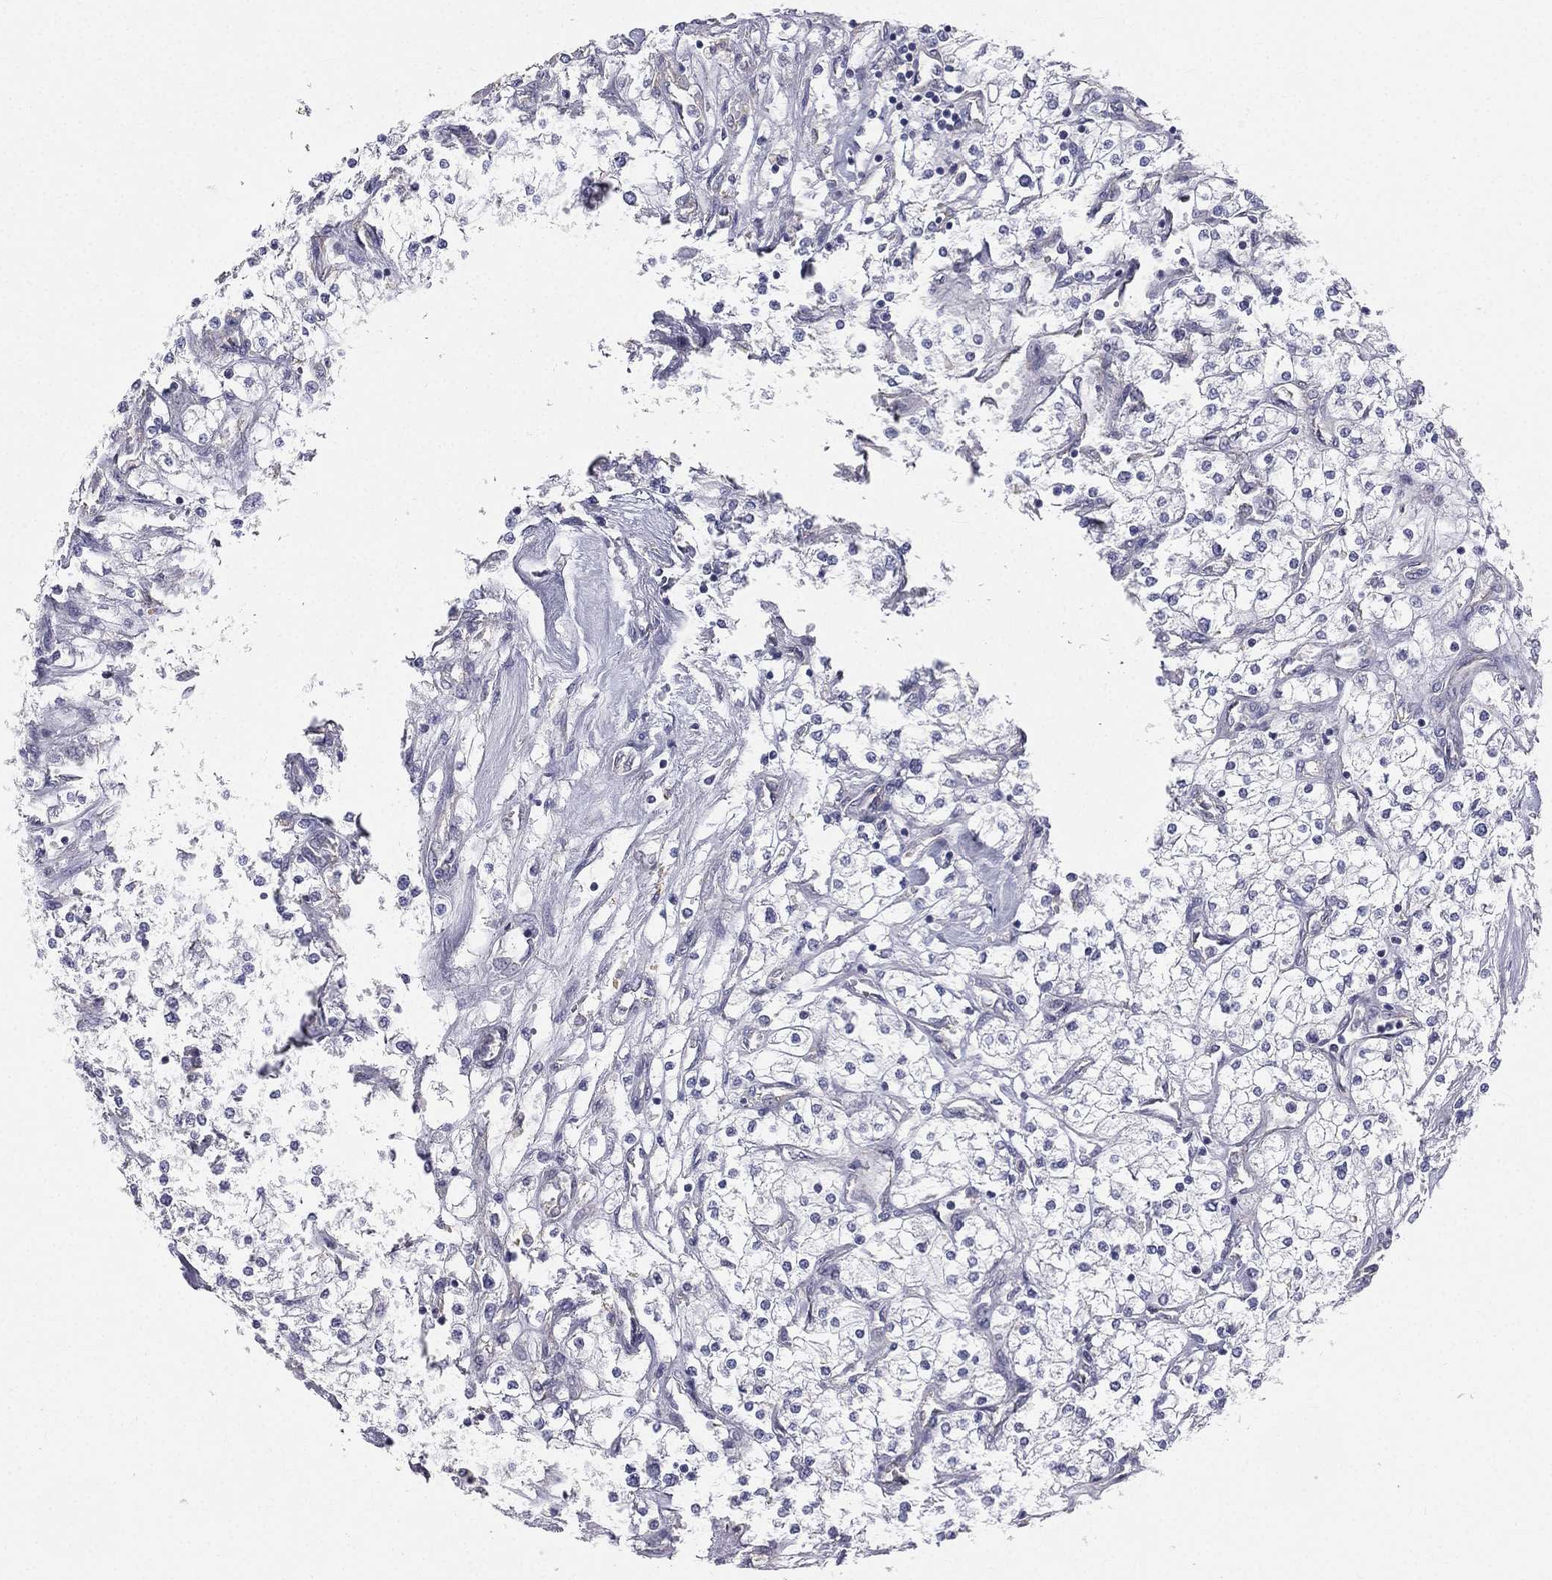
{"staining": {"intensity": "negative", "quantity": "none", "location": "none"}, "tissue": "renal cancer", "cell_type": "Tumor cells", "image_type": "cancer", "snomed": [{"axis": "morphology", "description": "Adenocarcinoma, NOS"}, {"axis": "topography", "description": "Kidney"}], "caption": "Renal cancer (adenocarcinoma) was stained to show a protein in brown. There is no significant positivity in tumor cells.", "gene": "MUC13", "patient": {"sex": "male", "age": 80}}